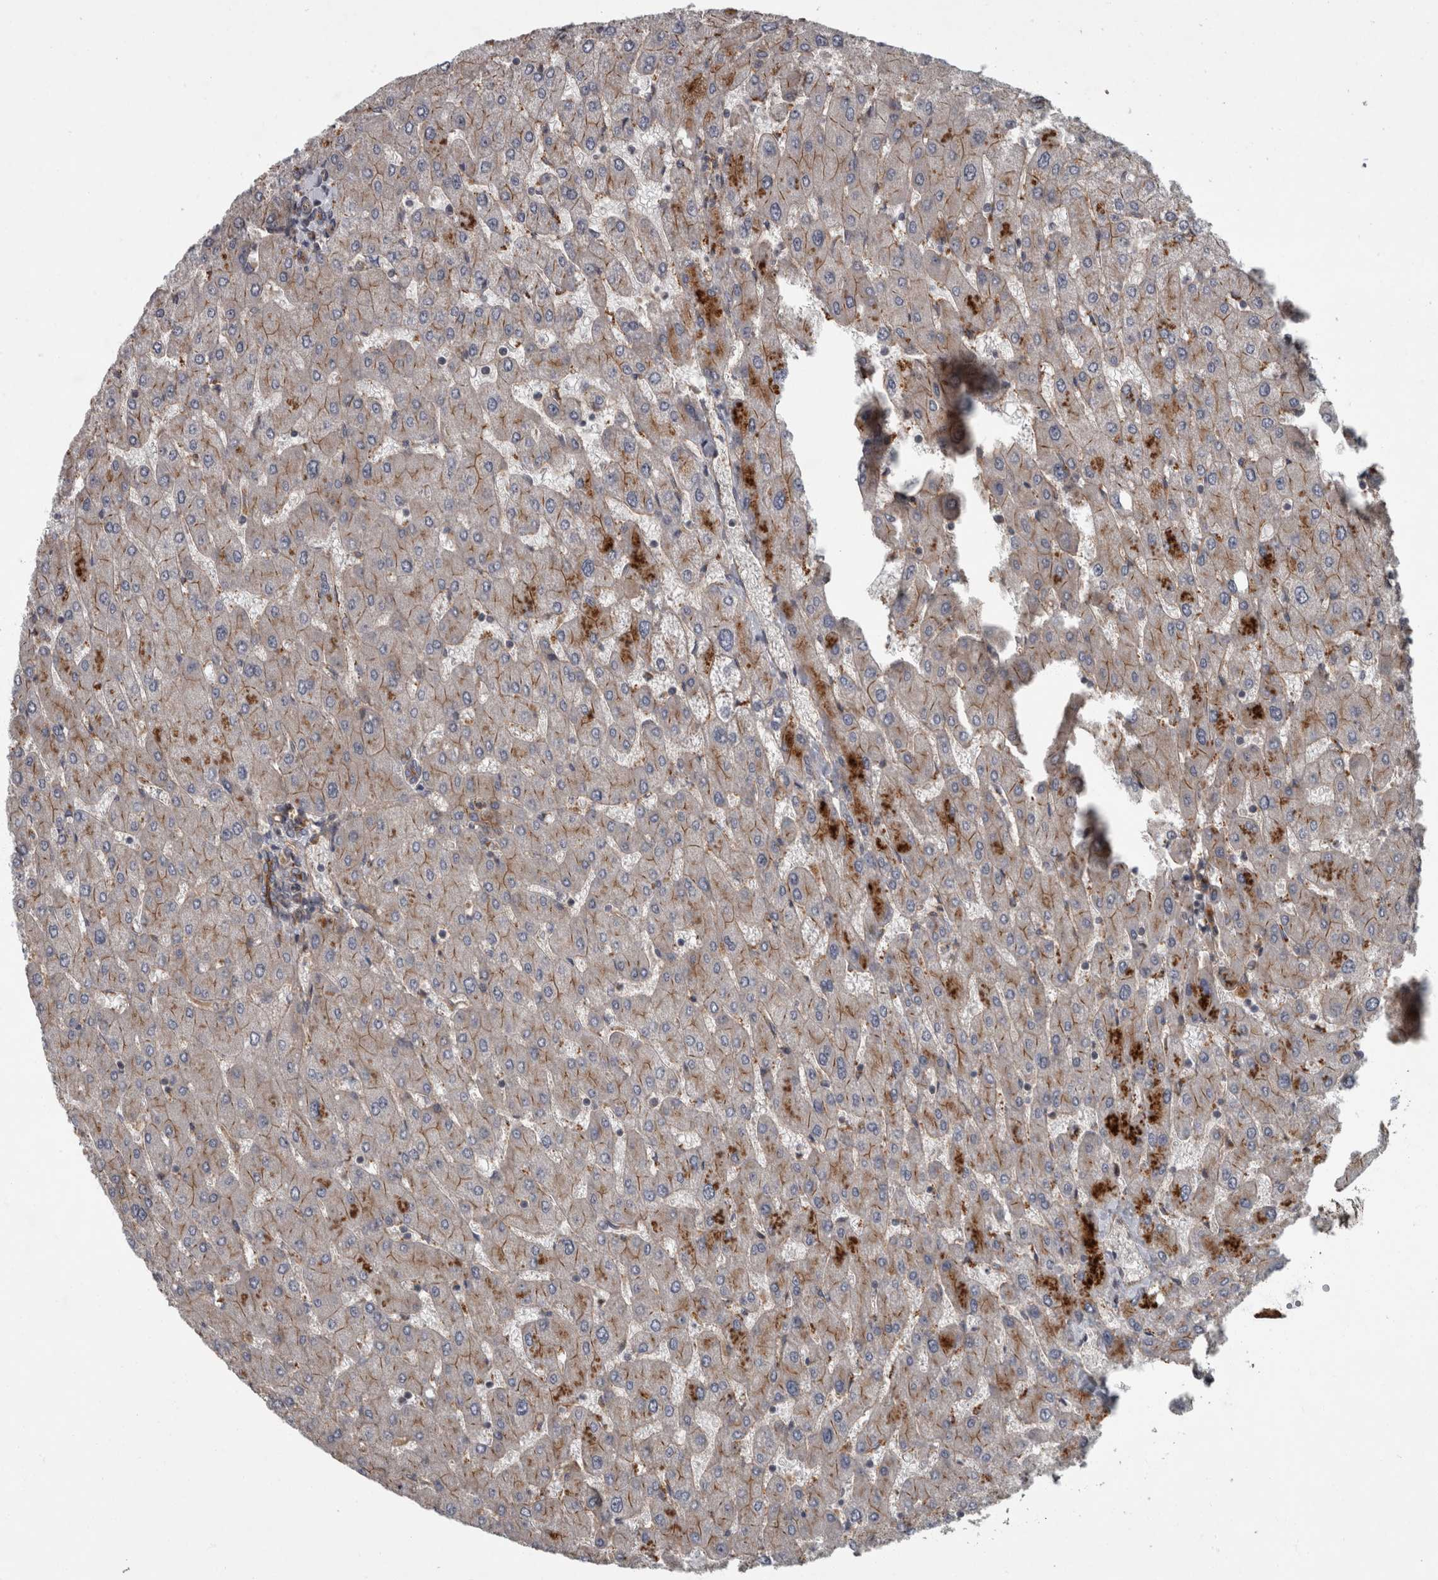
{"staining": {"intensity": "weak", "quantity": "25%-75%", "location": "cytoplasmic/membranous"}, "tissue": "liver", "cell_type": "Cholangiocytes", "image_type": "normal", "snomed": [{"axis": "morphology", "description": "Normal tissue, NOS"}, {"axis": "topography", "description": "Liver"}], "caption": "IHC (DAB) staining of unremarkable liver demonstrates weak cytoplasmic/membranous protein staining in approximately 25%-75% of cholangiocytes.", "gene": "VEGFD", "patient": {"sex": "male", "age": 55}}